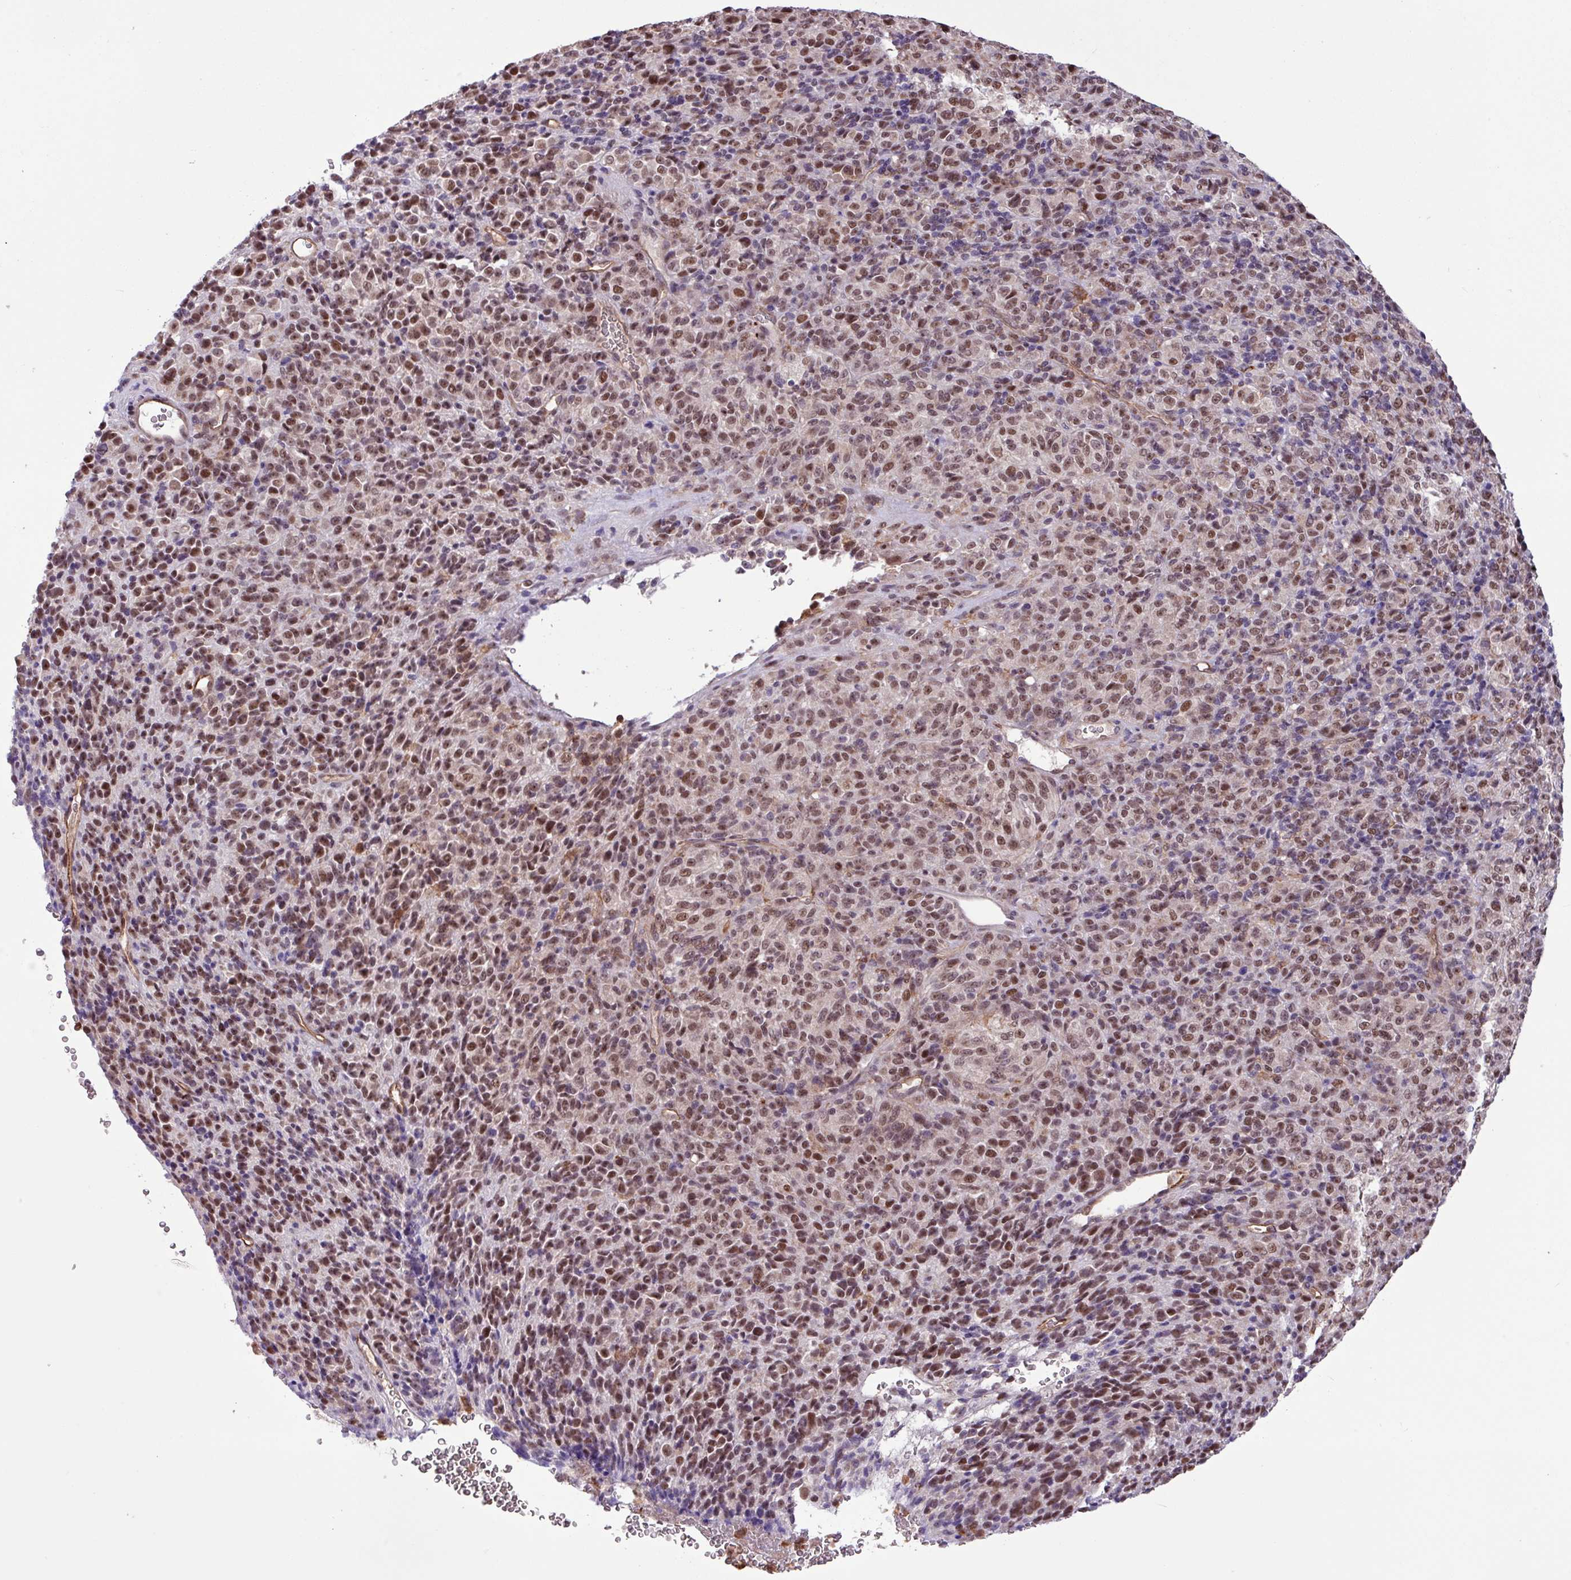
{"staining": {"intensity": "moderate", "quantity": ">75%", "location": "nuclear"}, "tissue": "melanoma", "cell_type": "Tumor cells", "image_type": "cancer", "snomed": [{"axis": "morphology", "description": "Malignant melanoma, Metastatic site"}, {"axis": "topography", "description": "Brain"}], "caption": "A brown stain shows moderate nuclear expression of a protein in human melanoma tumor cells. (IHC, brightfield microscopy, high magnification).", "gene": "GON7", "patient": {"sex": "female", "age": 56}}